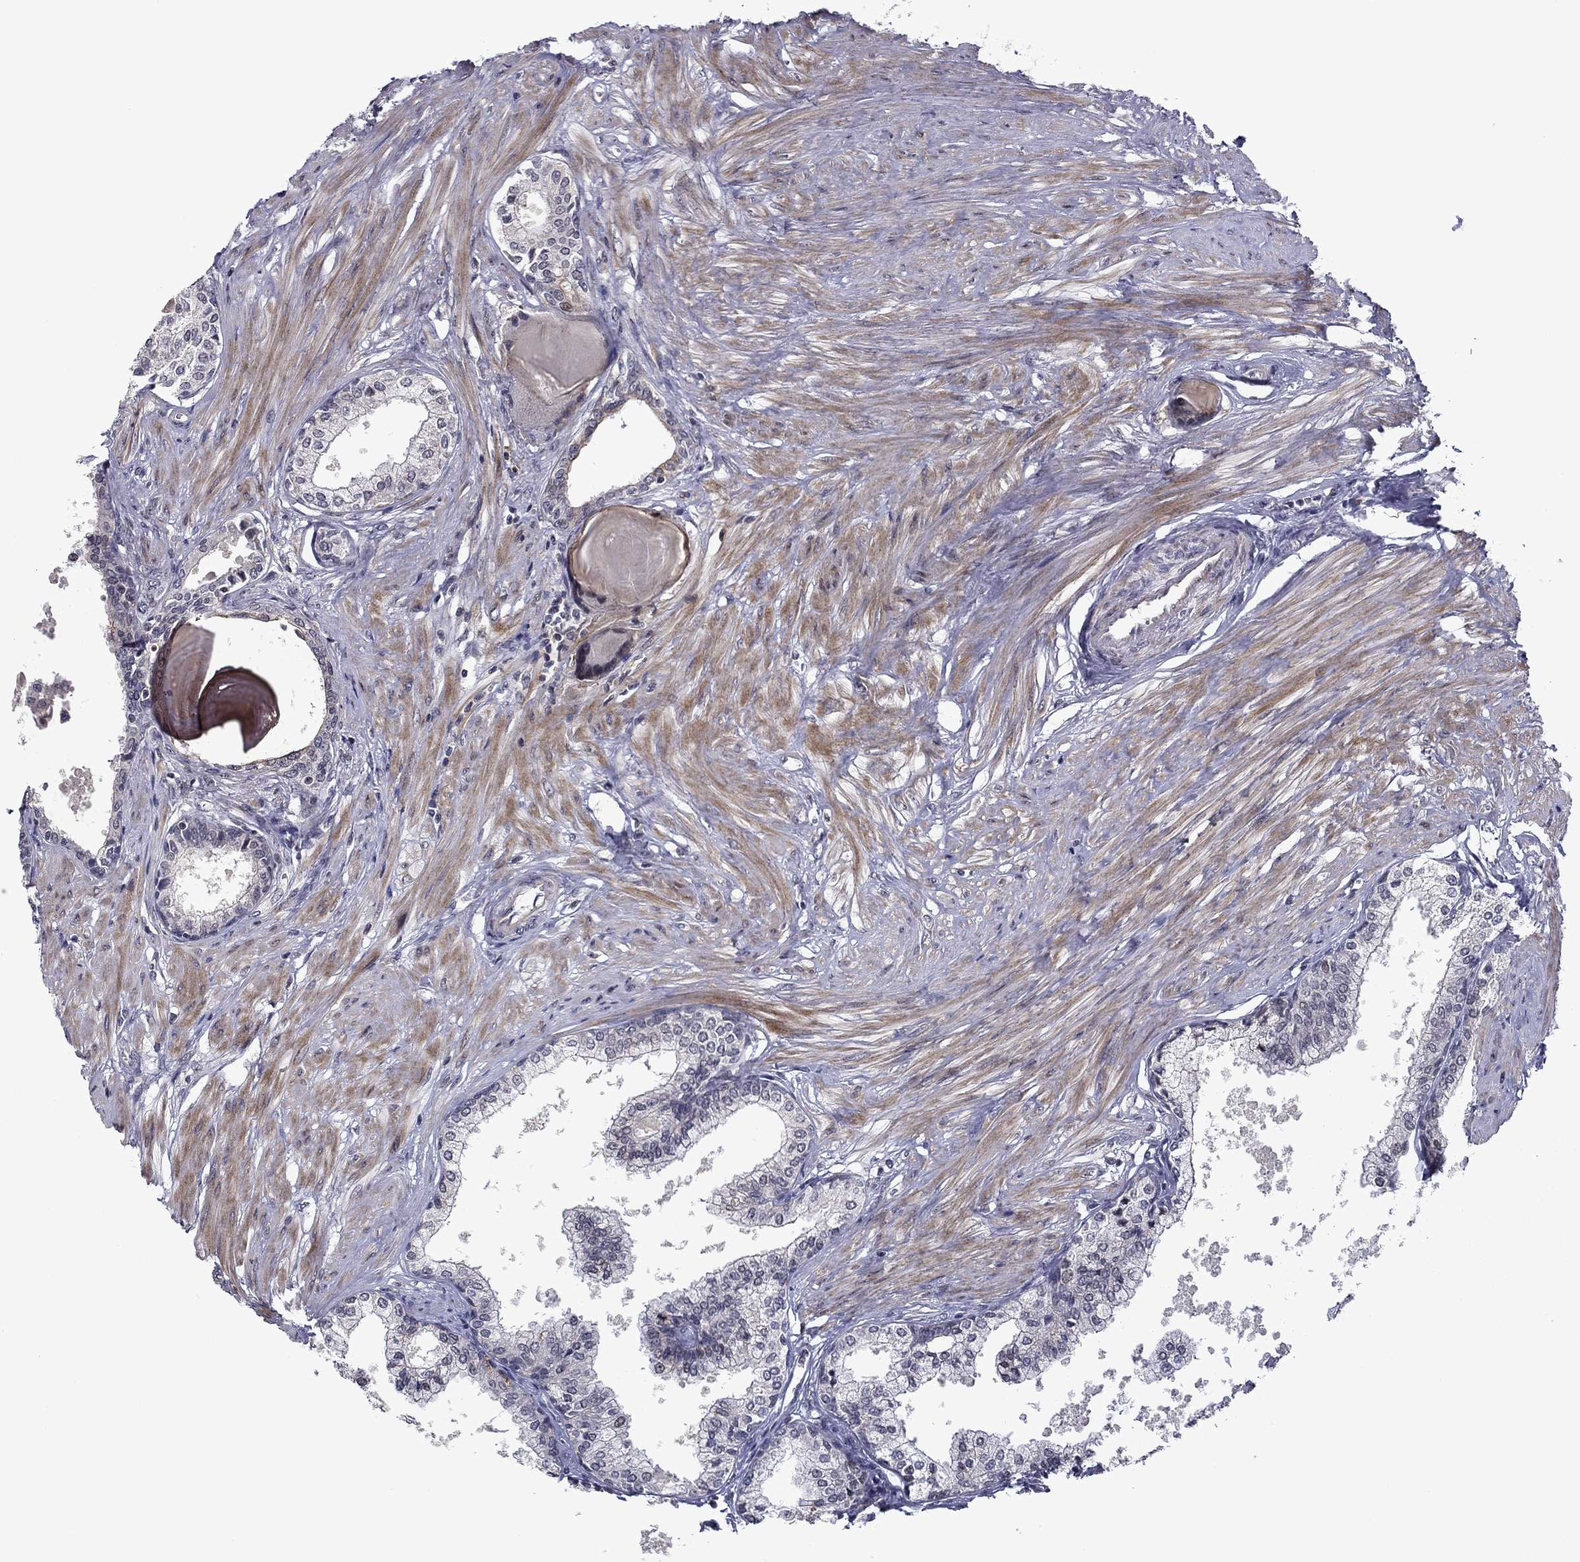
{"staining": {"intensity": "negative", "quantity": "none", "location": "none"}, "tissue": "prostate", "cell_type": "Glandular cells", "image_type": "normal", "snomed": [{"axis": "morphology", "description": "Normal tissue, NOS"}, {"axis": "topography", "description": "Prostate"}], "caption": "Immunohistochemistry micrograph of normal prostate stained for a protein (brown), which displays no staining in glandular cells. The staining is performed using DAB brown chromogen with nuclei counter-stained in using hematoxylin.", "gene": "B3GAT1", "patient": {"sex": "male", "age": 63}}